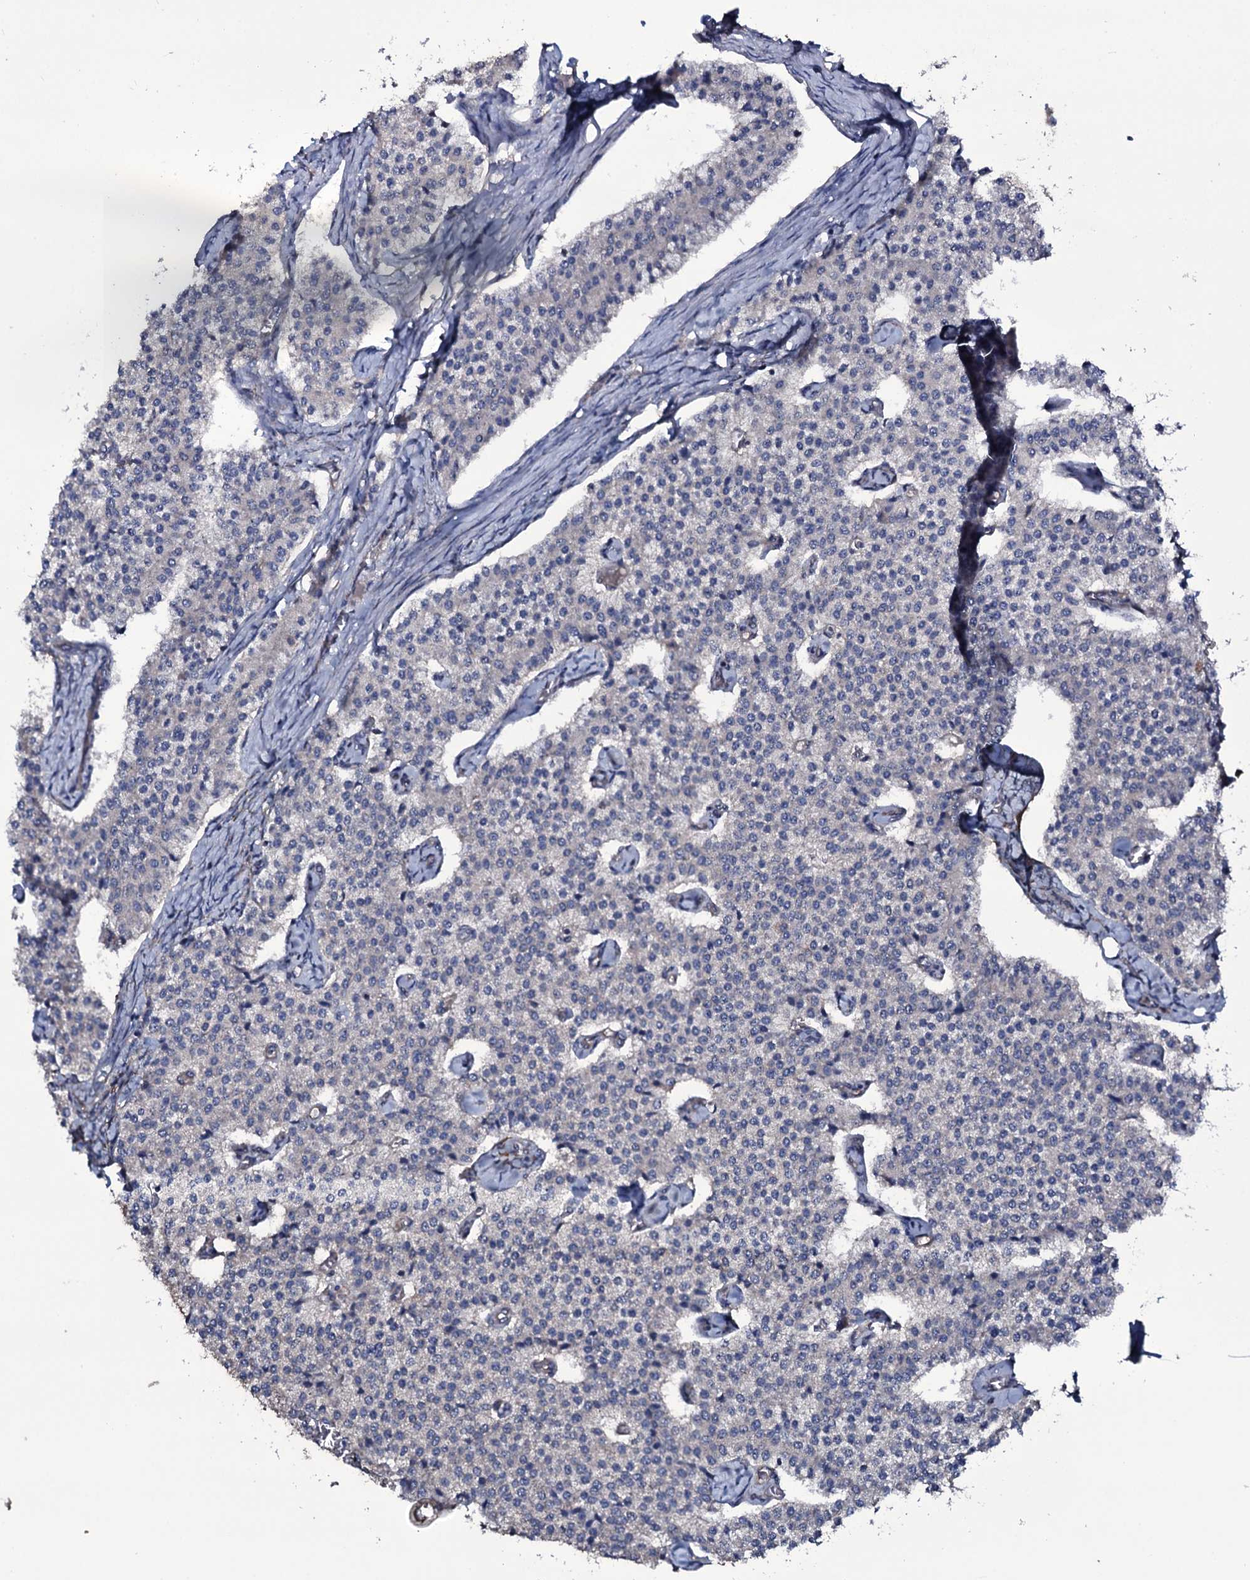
{"staining": {"intensity": "negative", "quantity": "none", "location": "none"}, "tissue": "carcinoid", "cell_type": "Tumor cells", "image_type": "cancer", "snomed": [{"axis": "morphology", "description": "Carcinoid, malignant, NOS"}, {"axis": "topography", "description": "Colon"}], "caption": "Tumor cells are negative for protein expression in human malignant carcinoid.", "gene": "WIPF3", "patient": {"sex": "female", "age": 52}}